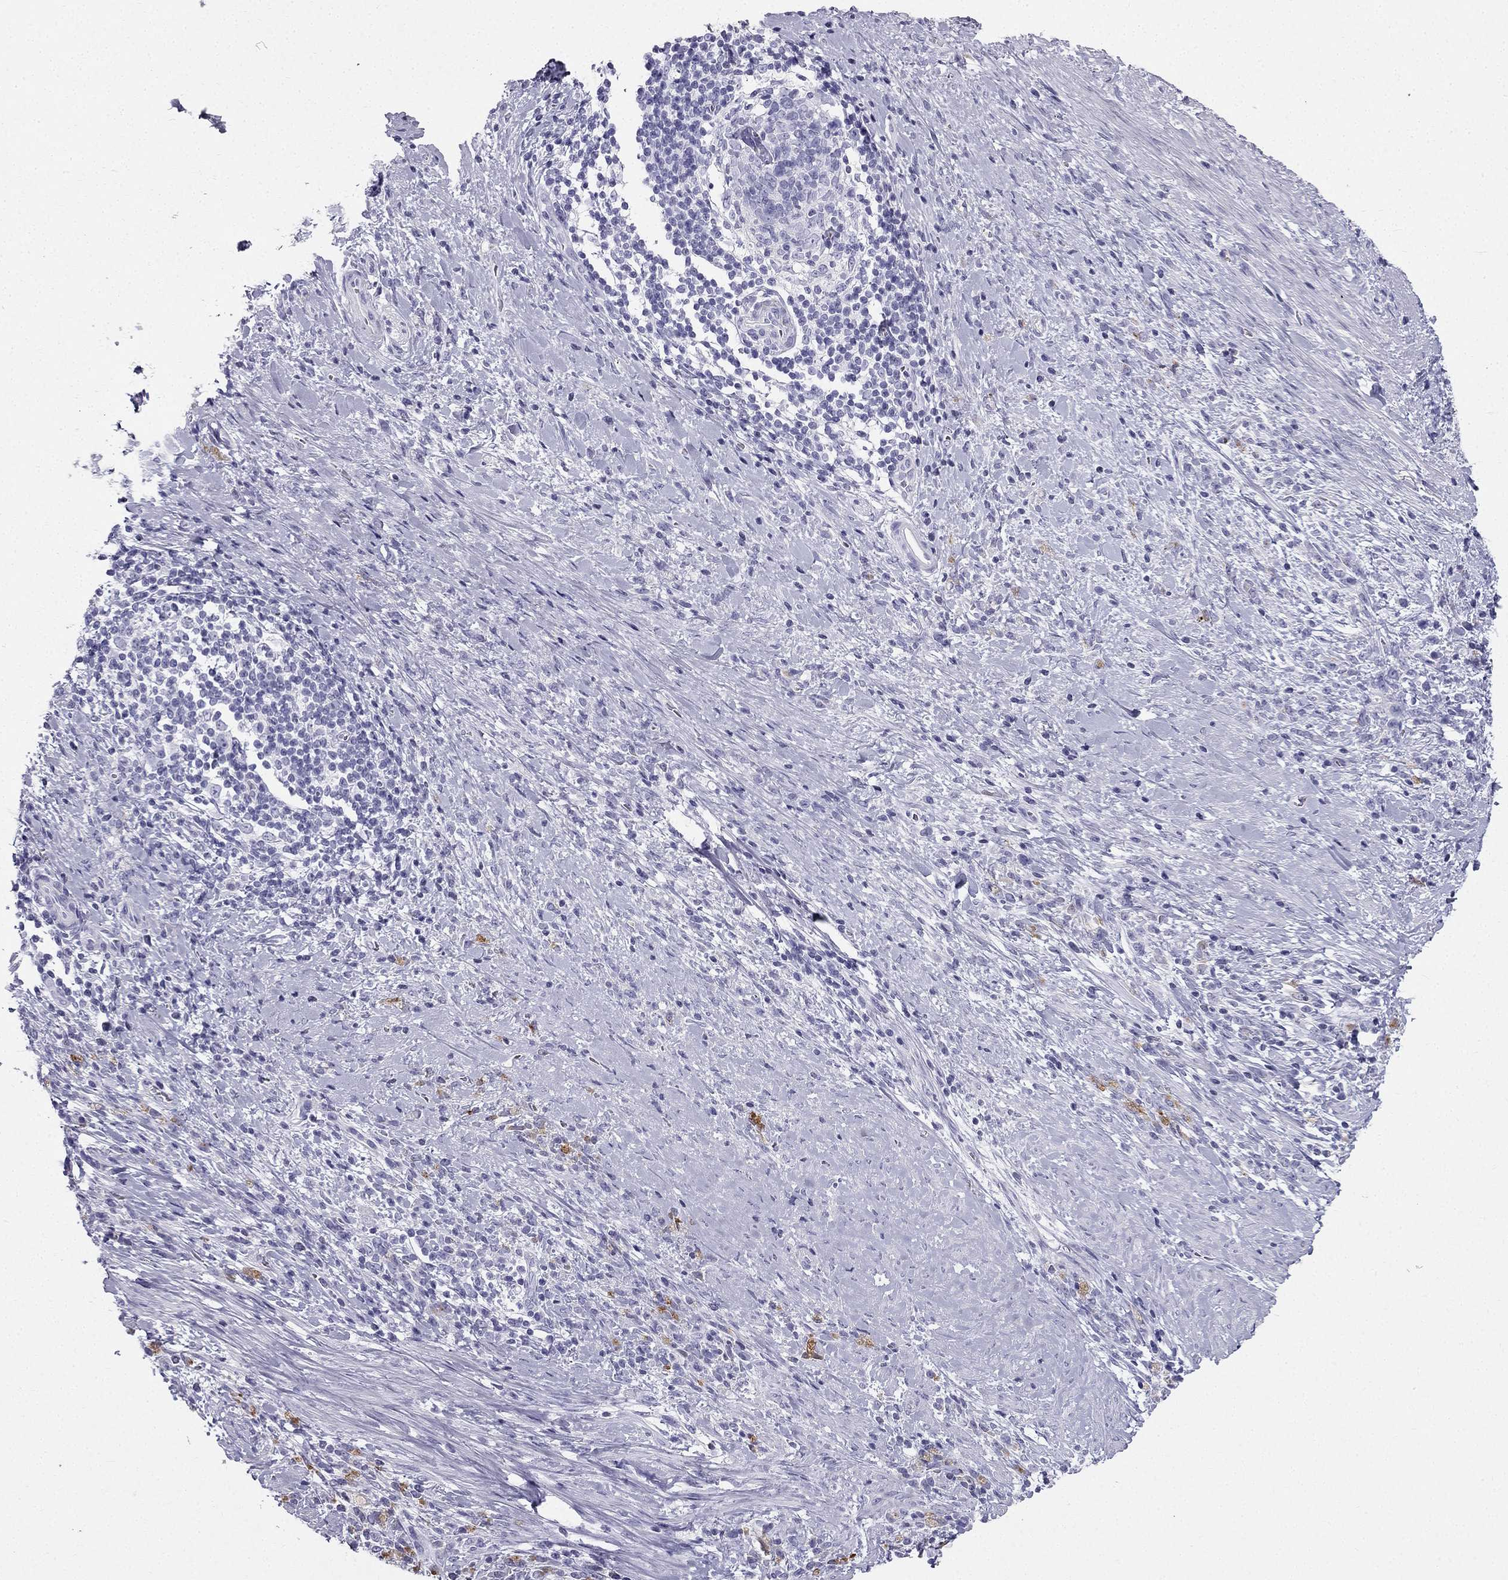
{"staining": {"intensity": "negative", "quantity": "none", "location": "none"}, "tissue": "stomach cancer", "cell_type": "Tumor cells", "image_type": "cancer", "snomed": [{"axis": "morphology", "description": "Adenocarcinoma, NOS"}, {"axis": "topography", "description": "Stomach"}], "caption": "Tumor cells show no significant positivity in stomach adenocarcinoma.", "gene": "TFF3", "patient": {"sex": "female", "age": 57}}